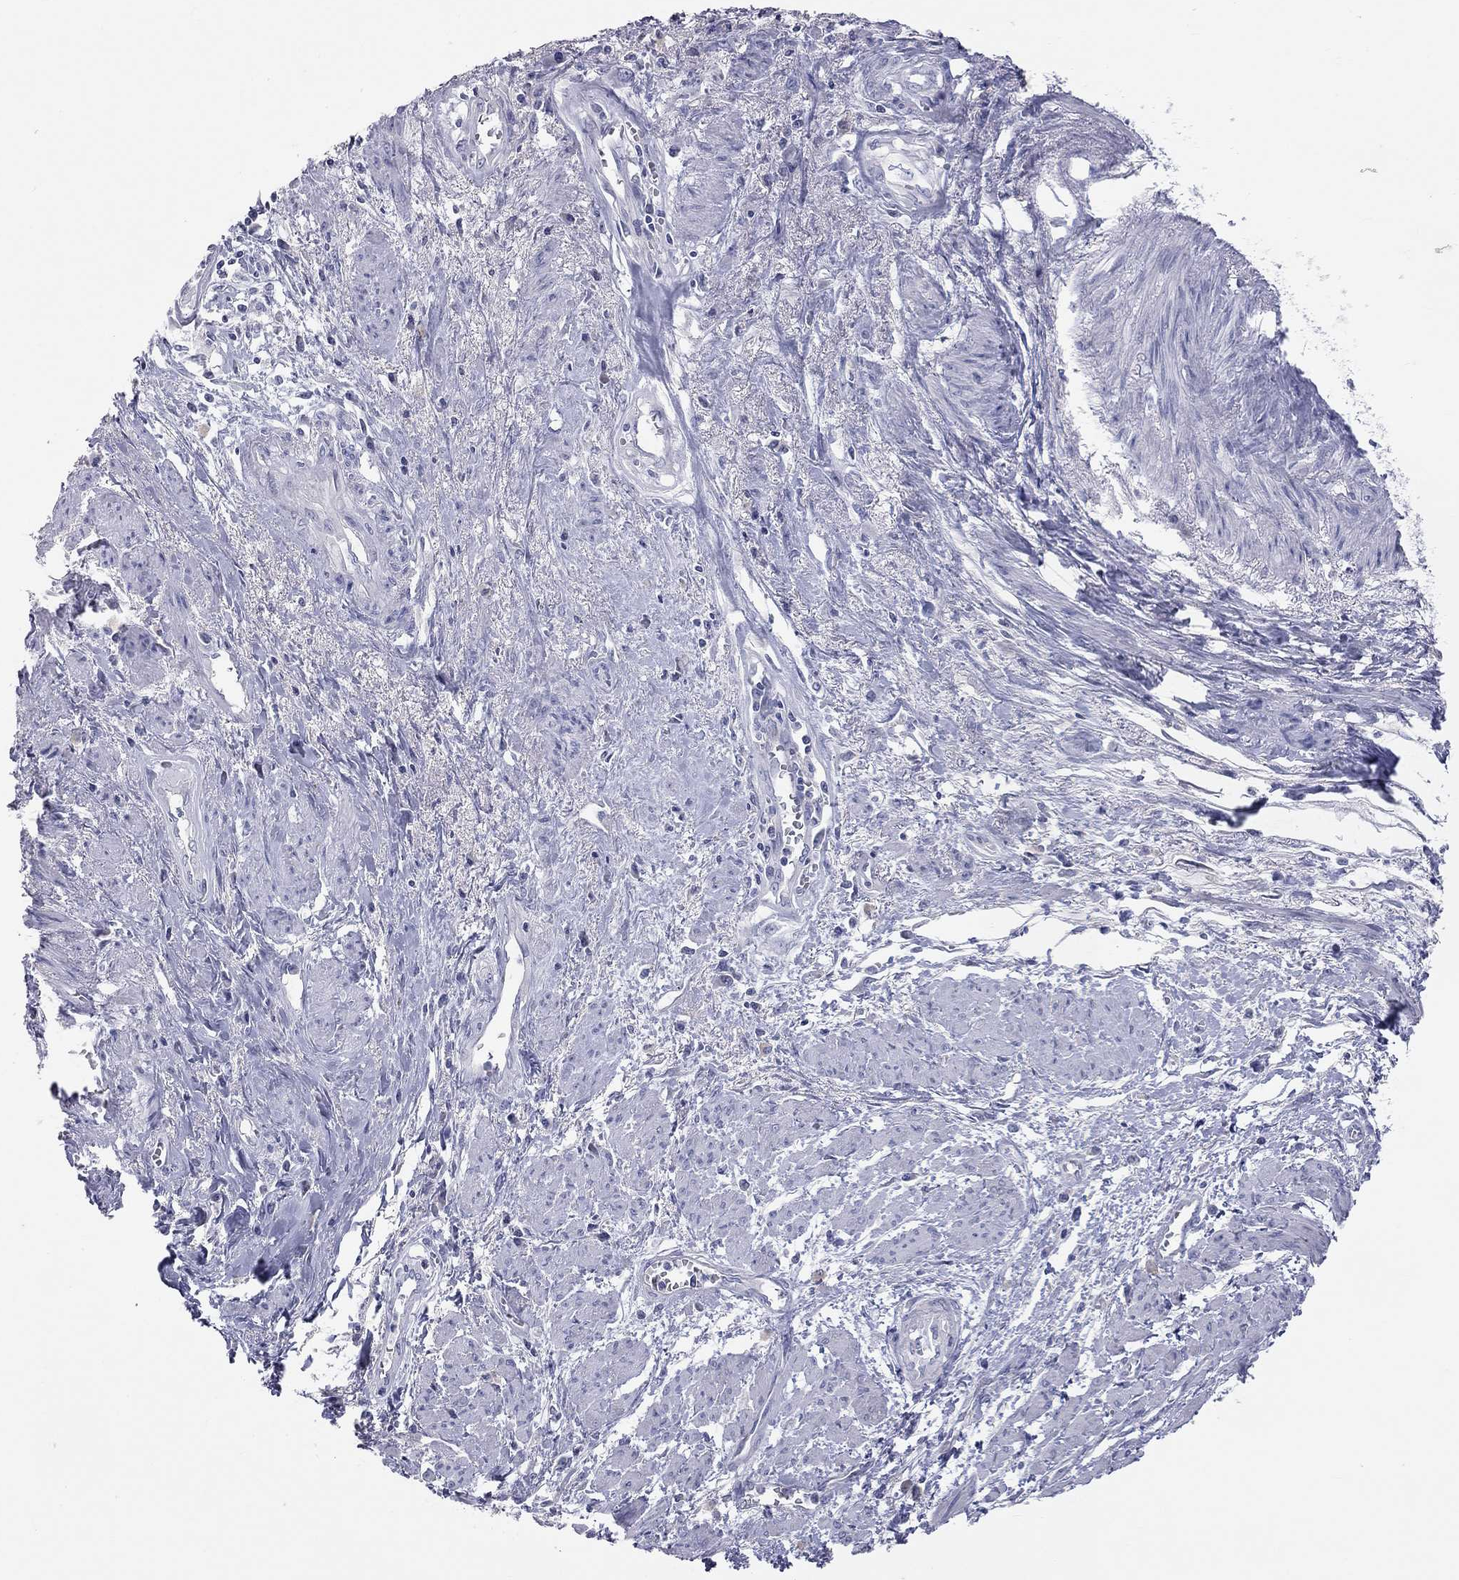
{"staining": {"intensity": "negative", "quantity": "none", "location": "none"}, "tissue": "cervical cancer", "cell_type": "Tumor cells", "image_type": "cancer", "snomed": [{"axis": "morphology", "description": "Squamous cell carcinoma, NOS"}, {"axis": "topography", "description": "Cervix"}], "caption": "This histopathology image is of cervical cancer stained with immunohistochemistry (IHC) to label a protein in brown with the nuclei are counter-stained blue. There is no positivity in tumor cells. (Stains: DAB IHC with hematoxylin counter stain, Microscopy: brightfield microscopy at high magnification).", "gene": "ST7L", "patient": {"sex": "female", "age": 58}}